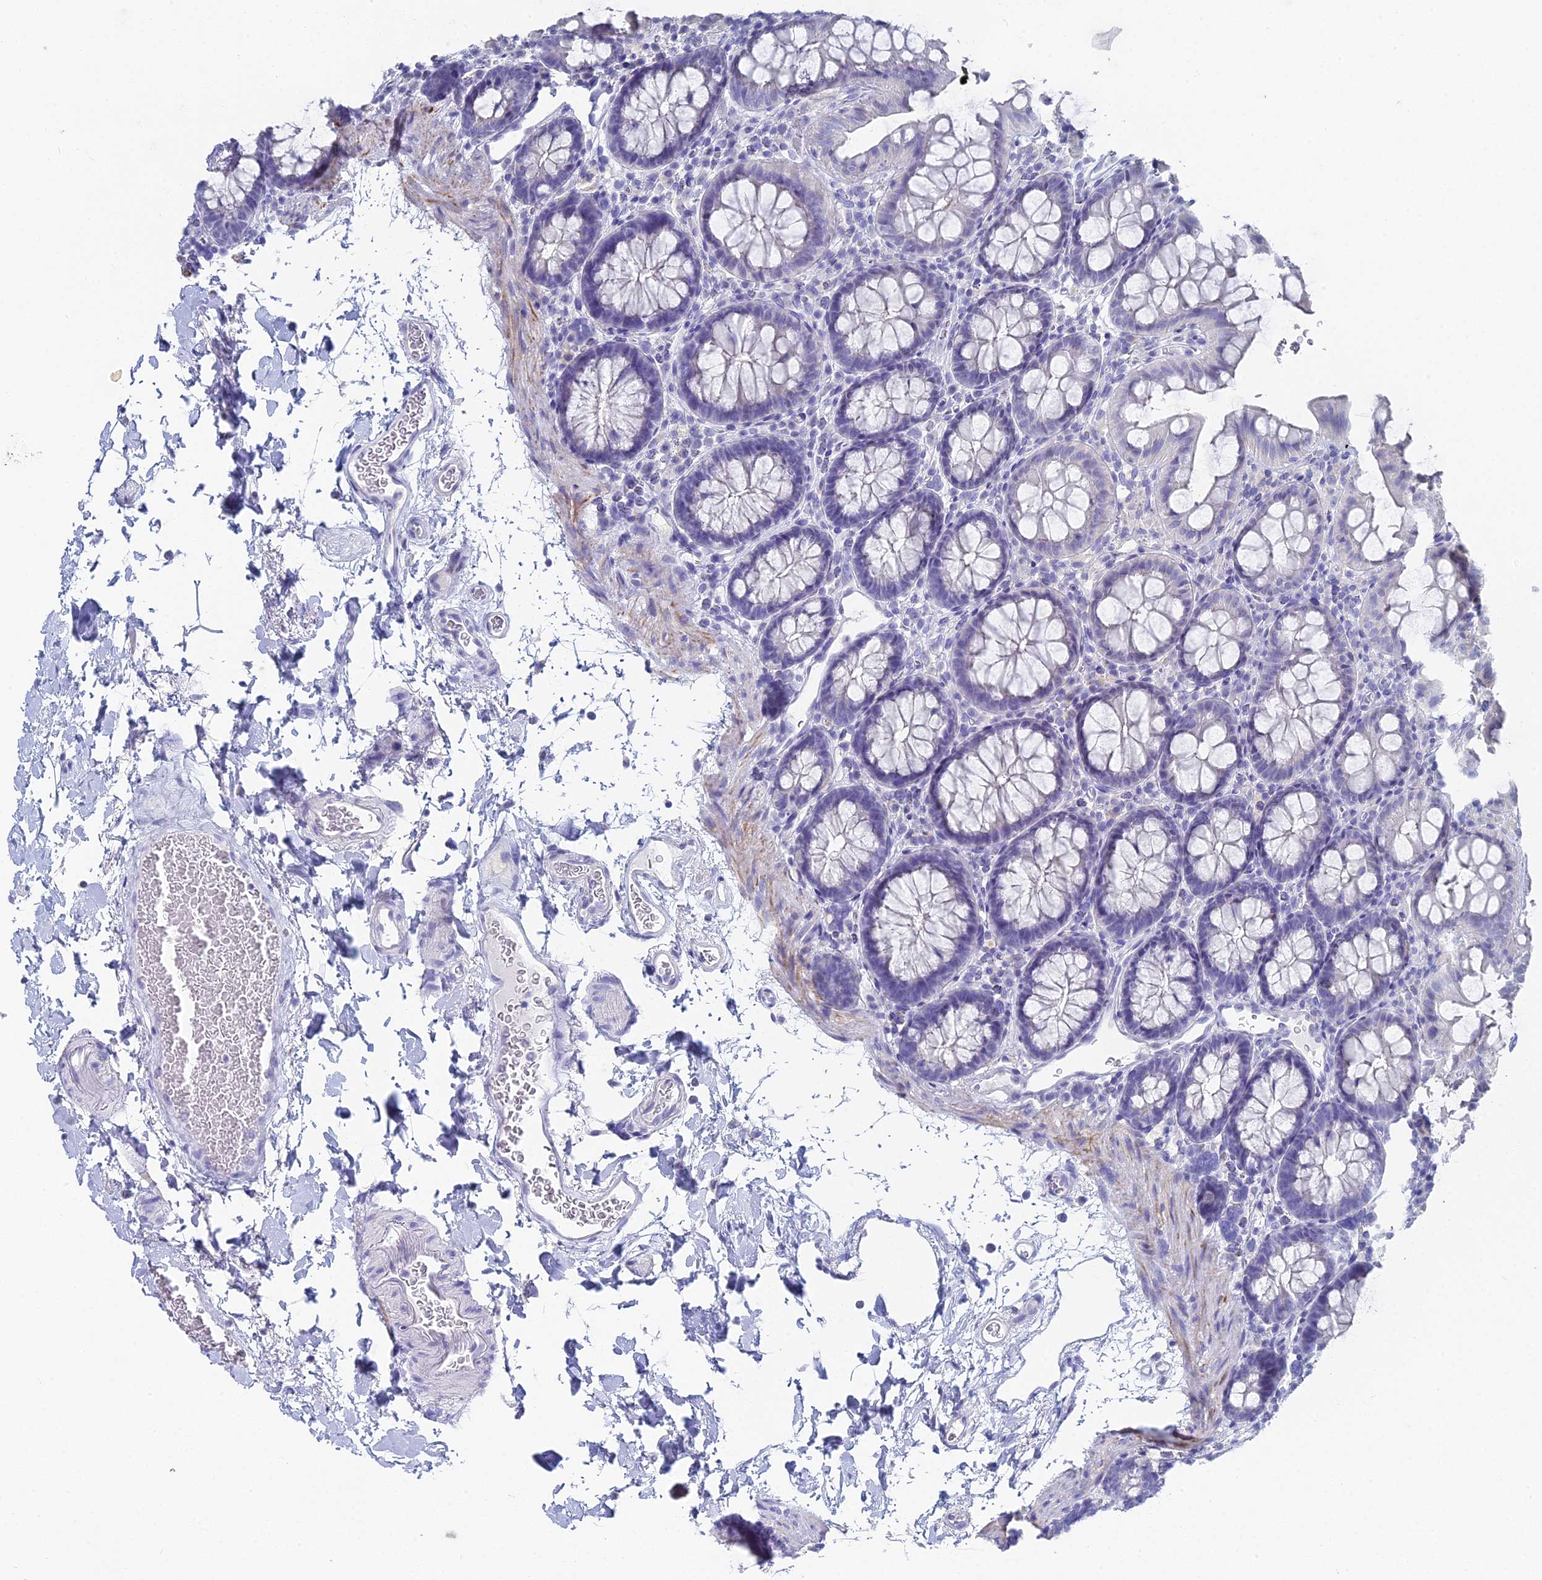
{"staining": {"intensity": "negative", "quantity": "none", "location": "none"}, "tissue": "colon", "cell_type": "Endothelial cells", "image_type": "normal", "snomed": [{"axis": "morphology", "description": "Normal tissue, NOS"}, {"axis": "topography", "description": "Colon"}], "caption": "This is an immunohistochemistry image of benign colon. There is no positivity in endothelial cells.", "gene": "ALPP", "patient": {"sex": "male", "age": 75}}